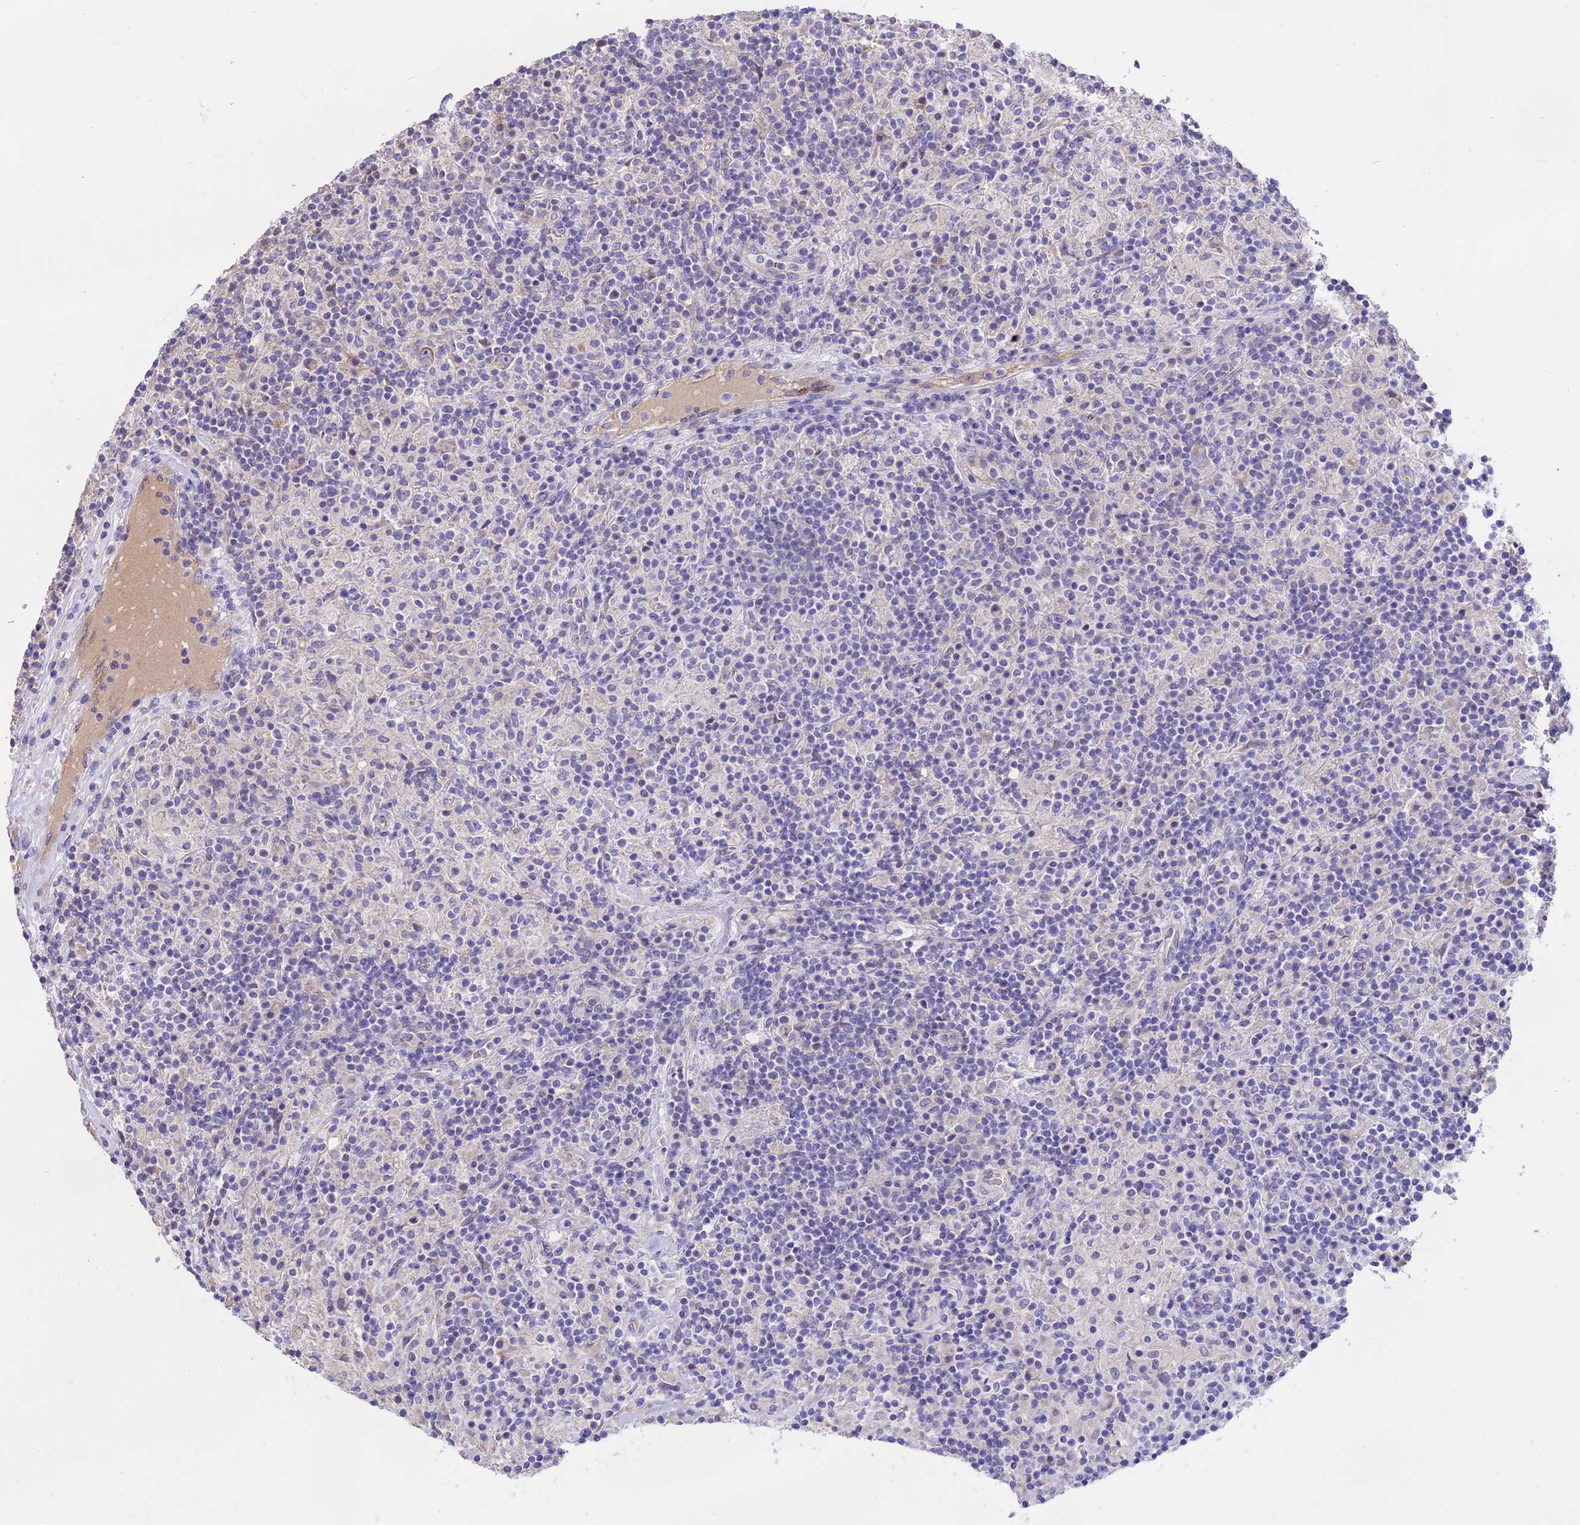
{"staining": {"intensity": "negative", "quantity": "none", "location": "none"}, "tissue": "lymphoma", "cell_type": "Tumor cells", "image_type": "cancer", "snomed": [{"axis": "morphology", "description": "Hodgkin's disease, NOS"}, {"axis": "topography", "description": "Lymph node"}], "caption": "This is an immunohistochemistry image of human Hodgkin's disease. There is no expression in tumor cells.", "gene": "WFDC2", "patient": {"sex": "male", "age": 70}}